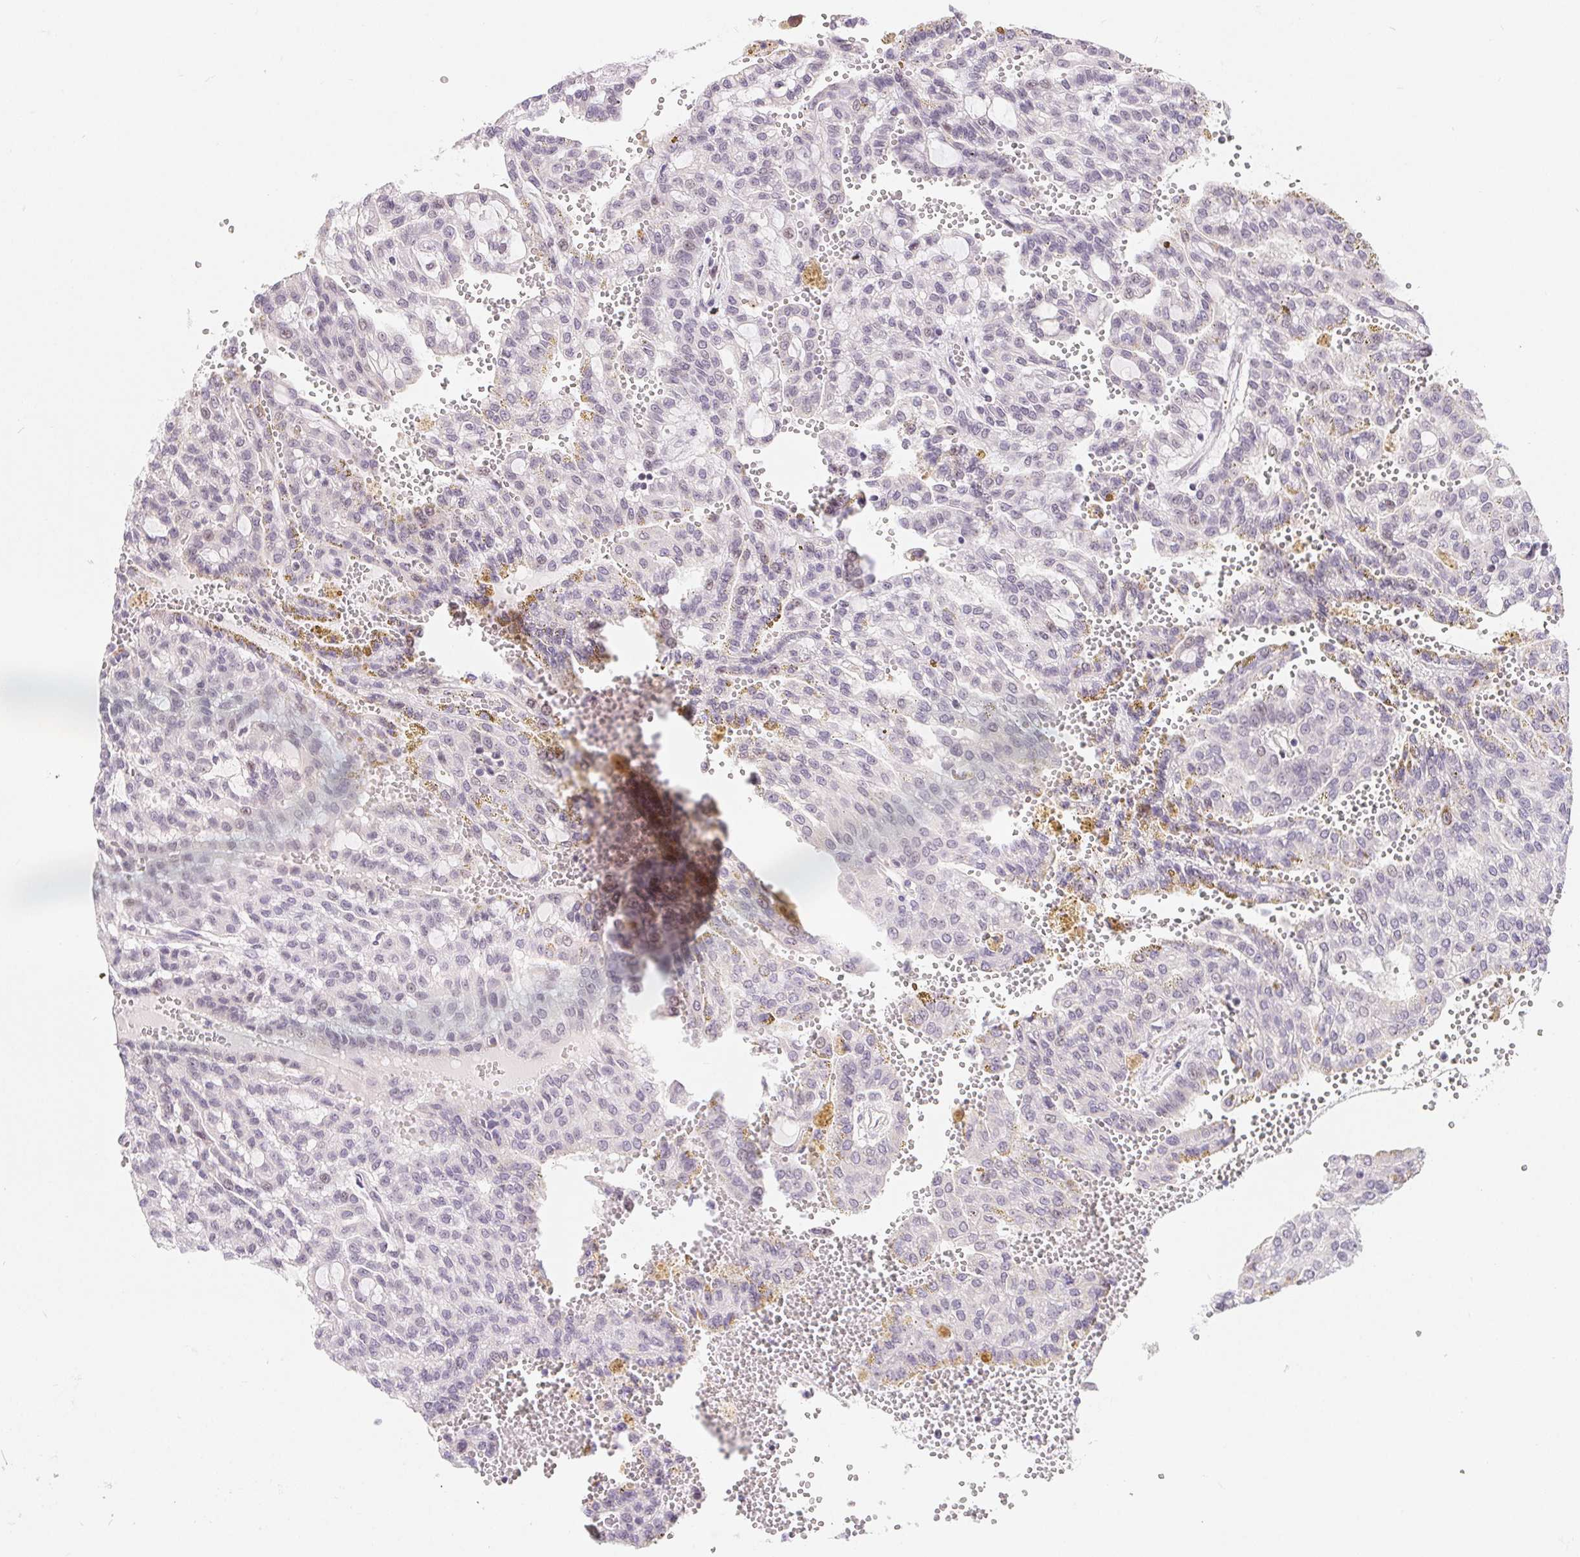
{"staining": {"intensity": "negative", "quantity": "none", "location": "none"}, "tissue": "renal cancer", "cell_type": "Tumor cells", "image_type": "cancer", "snomed": [{"axis": "morphology", "description": "Adenocarcinoma, NOS"}, {"axis": "topography", "description": "Kidney"}], "caption": "Tumor cells show no significant positivity in renal adenocarcinoma.", "gene": "LCA5L", "patient": {"sex": "male", "age": 63}}